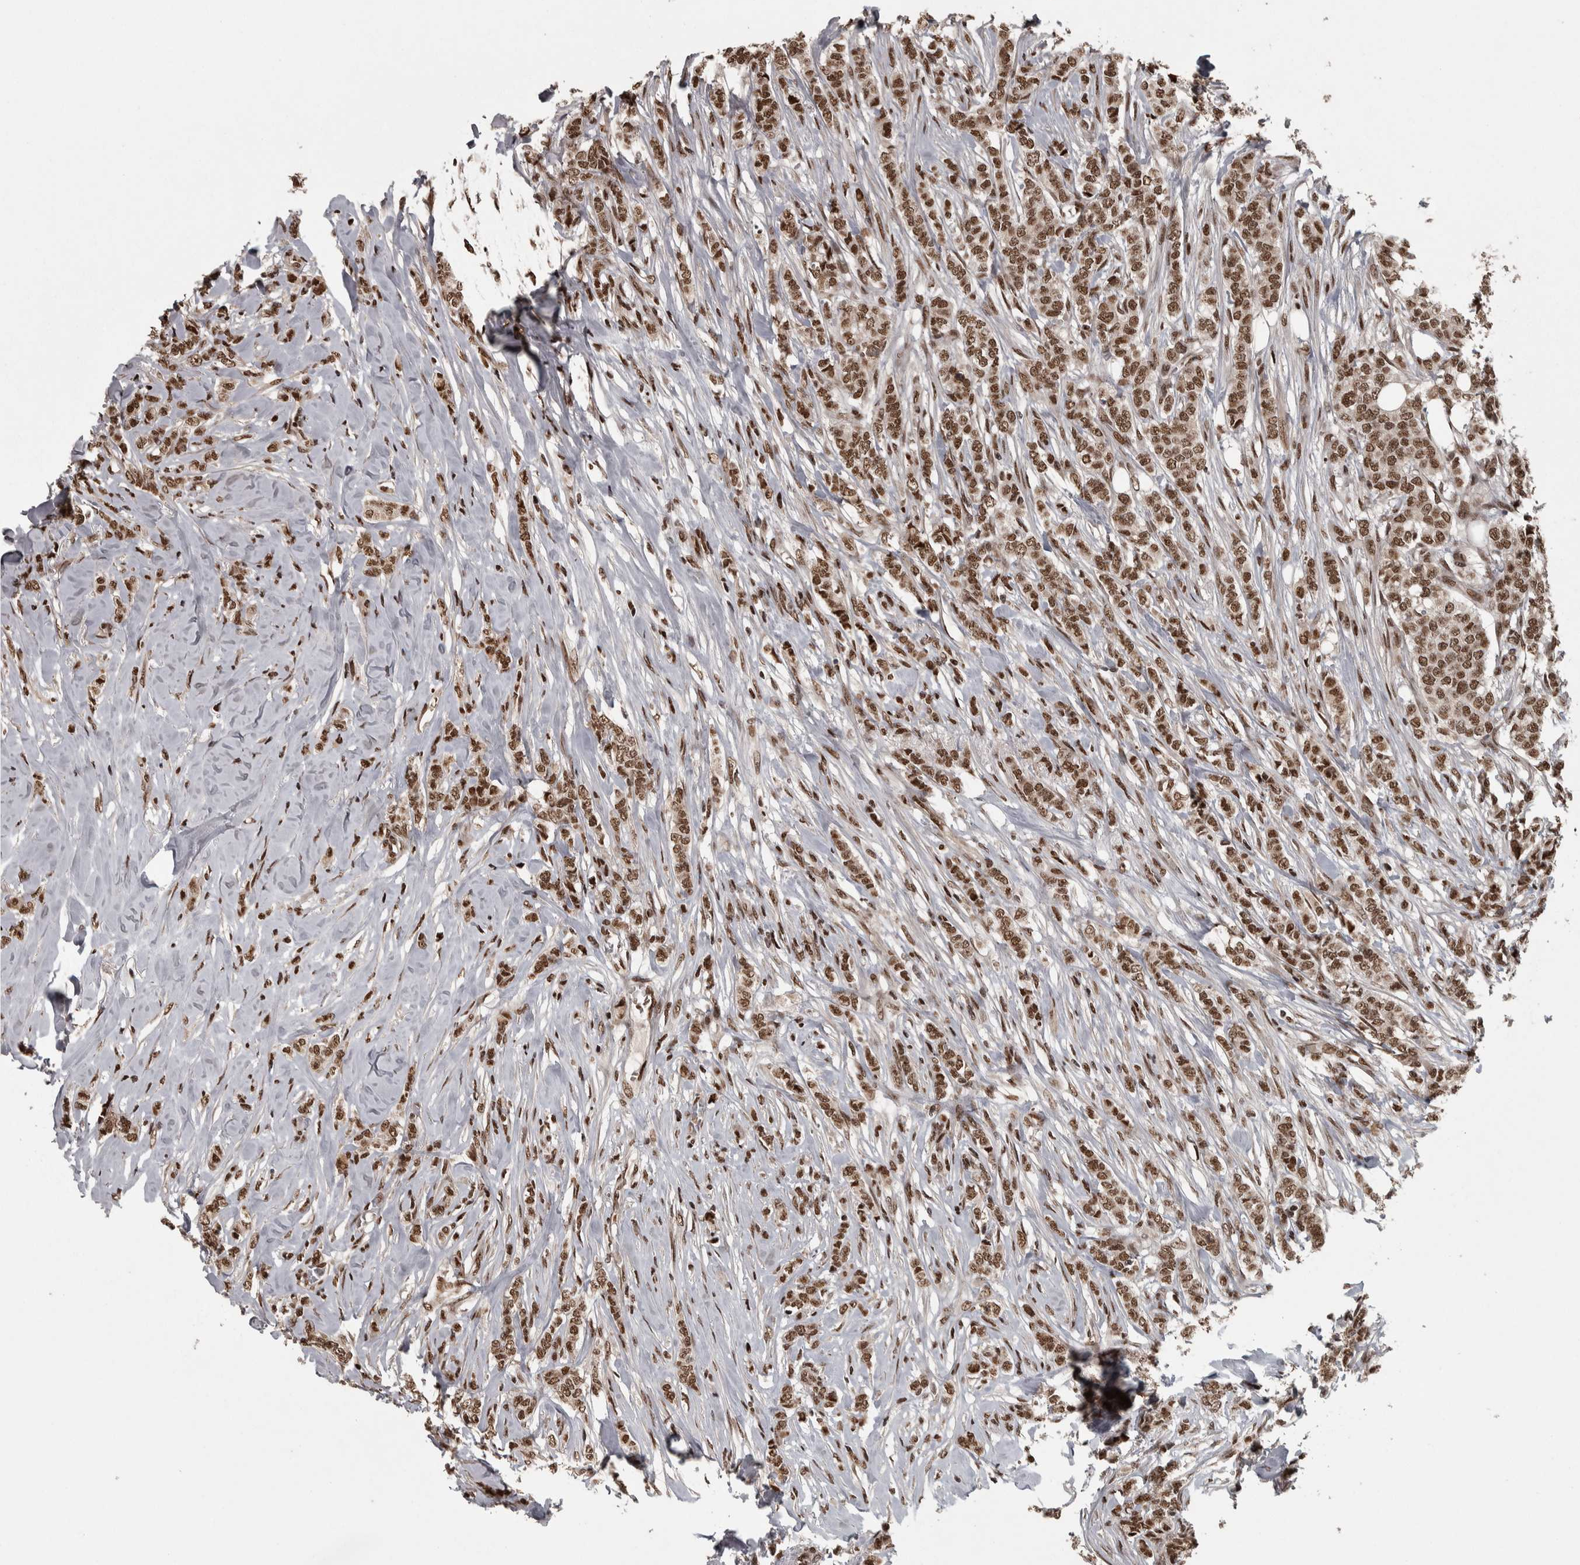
{"staining": {"intensity": "strong", "quantity": ">75%", "location": "nuclear"}, "tissue": "breast cancer", "cell_type": "Tumor cells", "image_type": "cancer", "snomed": [{"axis": "morphology", "description": "Lobular carcinoma"}, {"axis": "topography", "description": "Skin"}, {"axis": "topography", "description": "Breast"}], "caption": "An immunohistochemistry (IHC) micrograph of neoplastic tissue is shown. Protein staining in brown labels strong nuclear positivity in lobular carcinoma (breast) within tumor cells. (DAB (3,3'-diaminobenzidine) = brown stain, brightfield microscopy at high magnification).", "gene": "ZFHX4", "patient": {"sex": "female", "age": 46}}